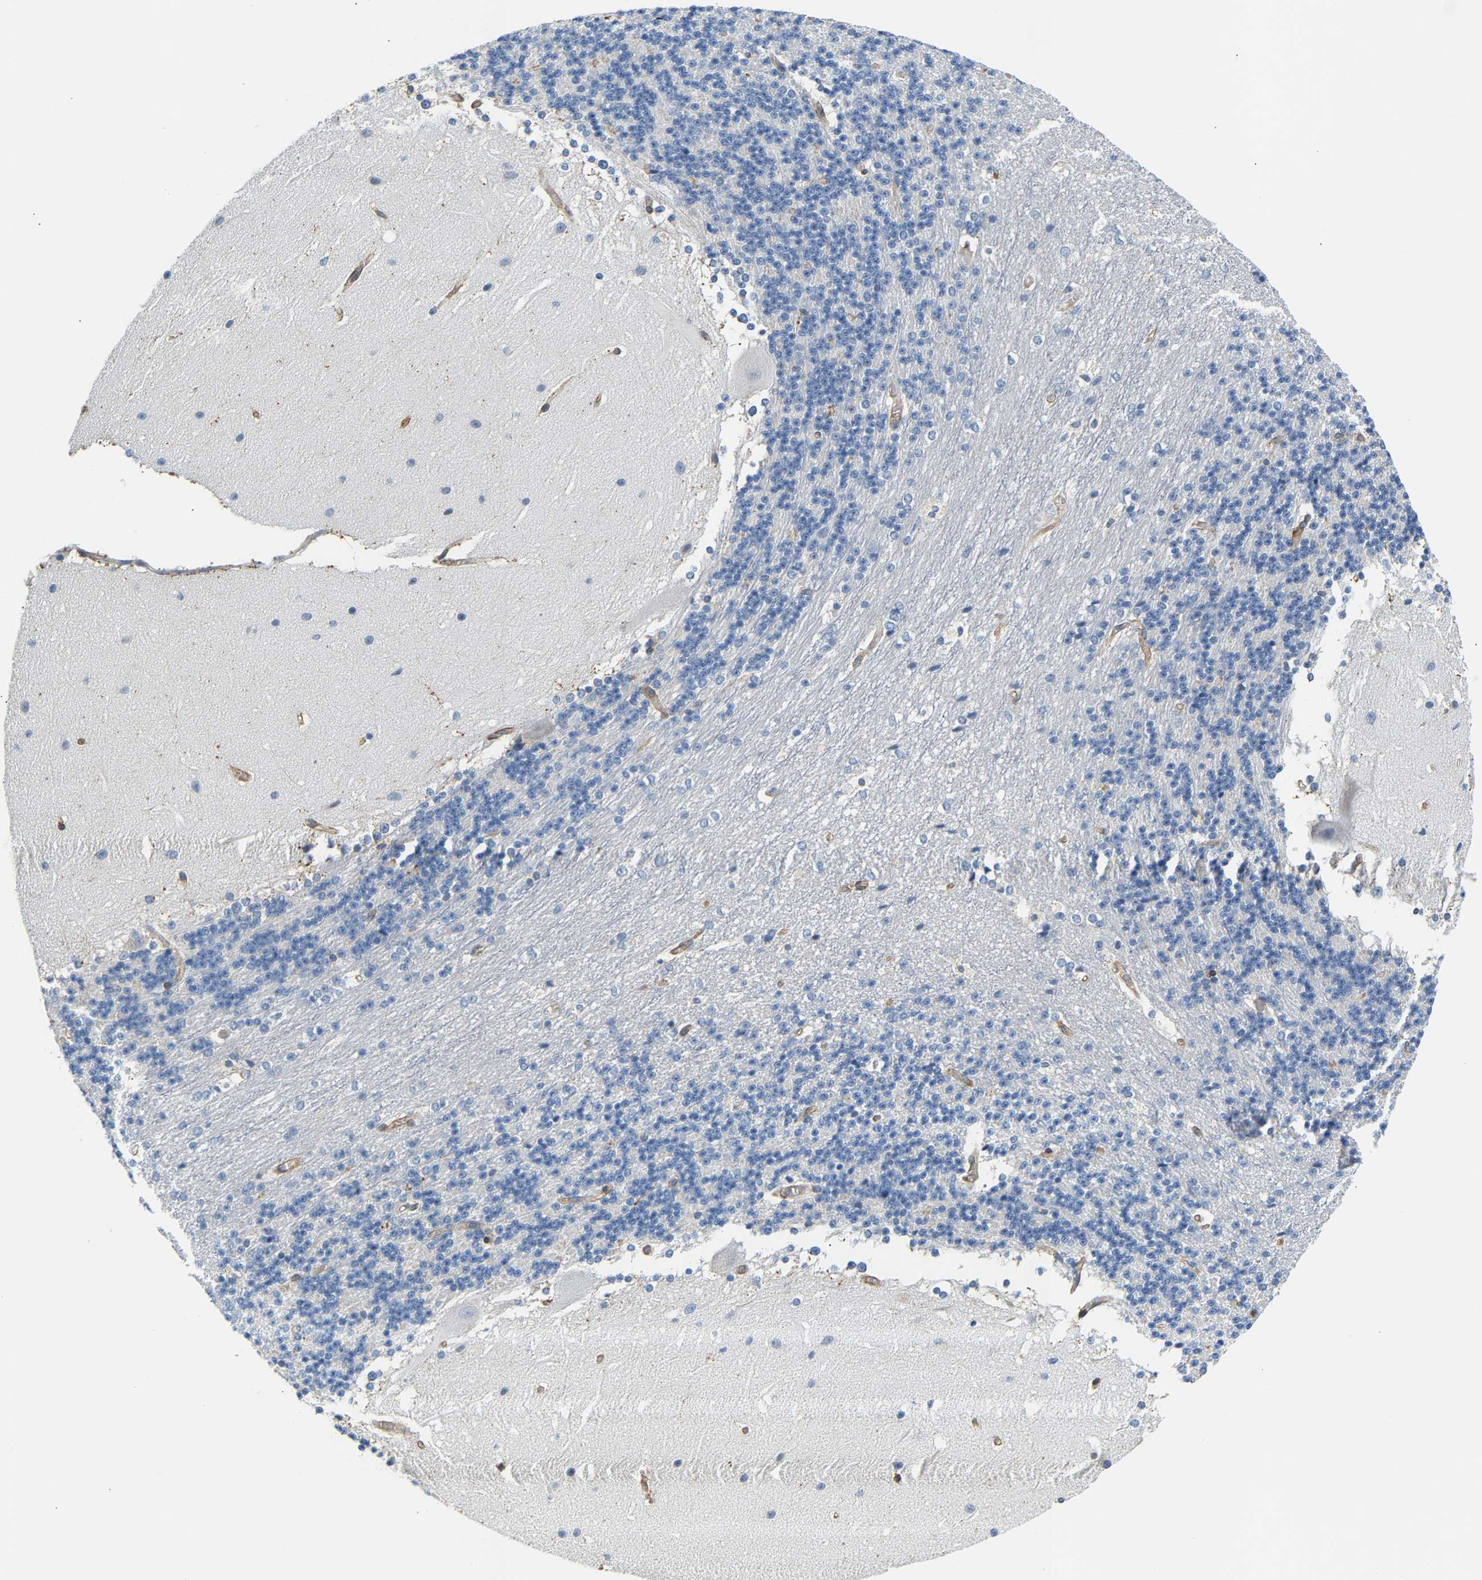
{"staining": {"intensity": "negative", "quantity": "none", "location": "none"}, "tissue": "cerebellum", "cell_type": "Cells in granular layer", "image_type": "normal", "snomed": [{"axis": "morphology", "description": "Normal tissue, NOS"}, {"axis": "topography", "description": "Cerebellum"}], "caption": "Immunohistochemistry of unremarkable cerebellum exhibits no staining in cells in granular layer. (DAB (3,3'-diaminobenzidine) IHC with hematoxylin counter stain).", "gene": "PAWR", "patient": {"sex": "female", "age": 19}}